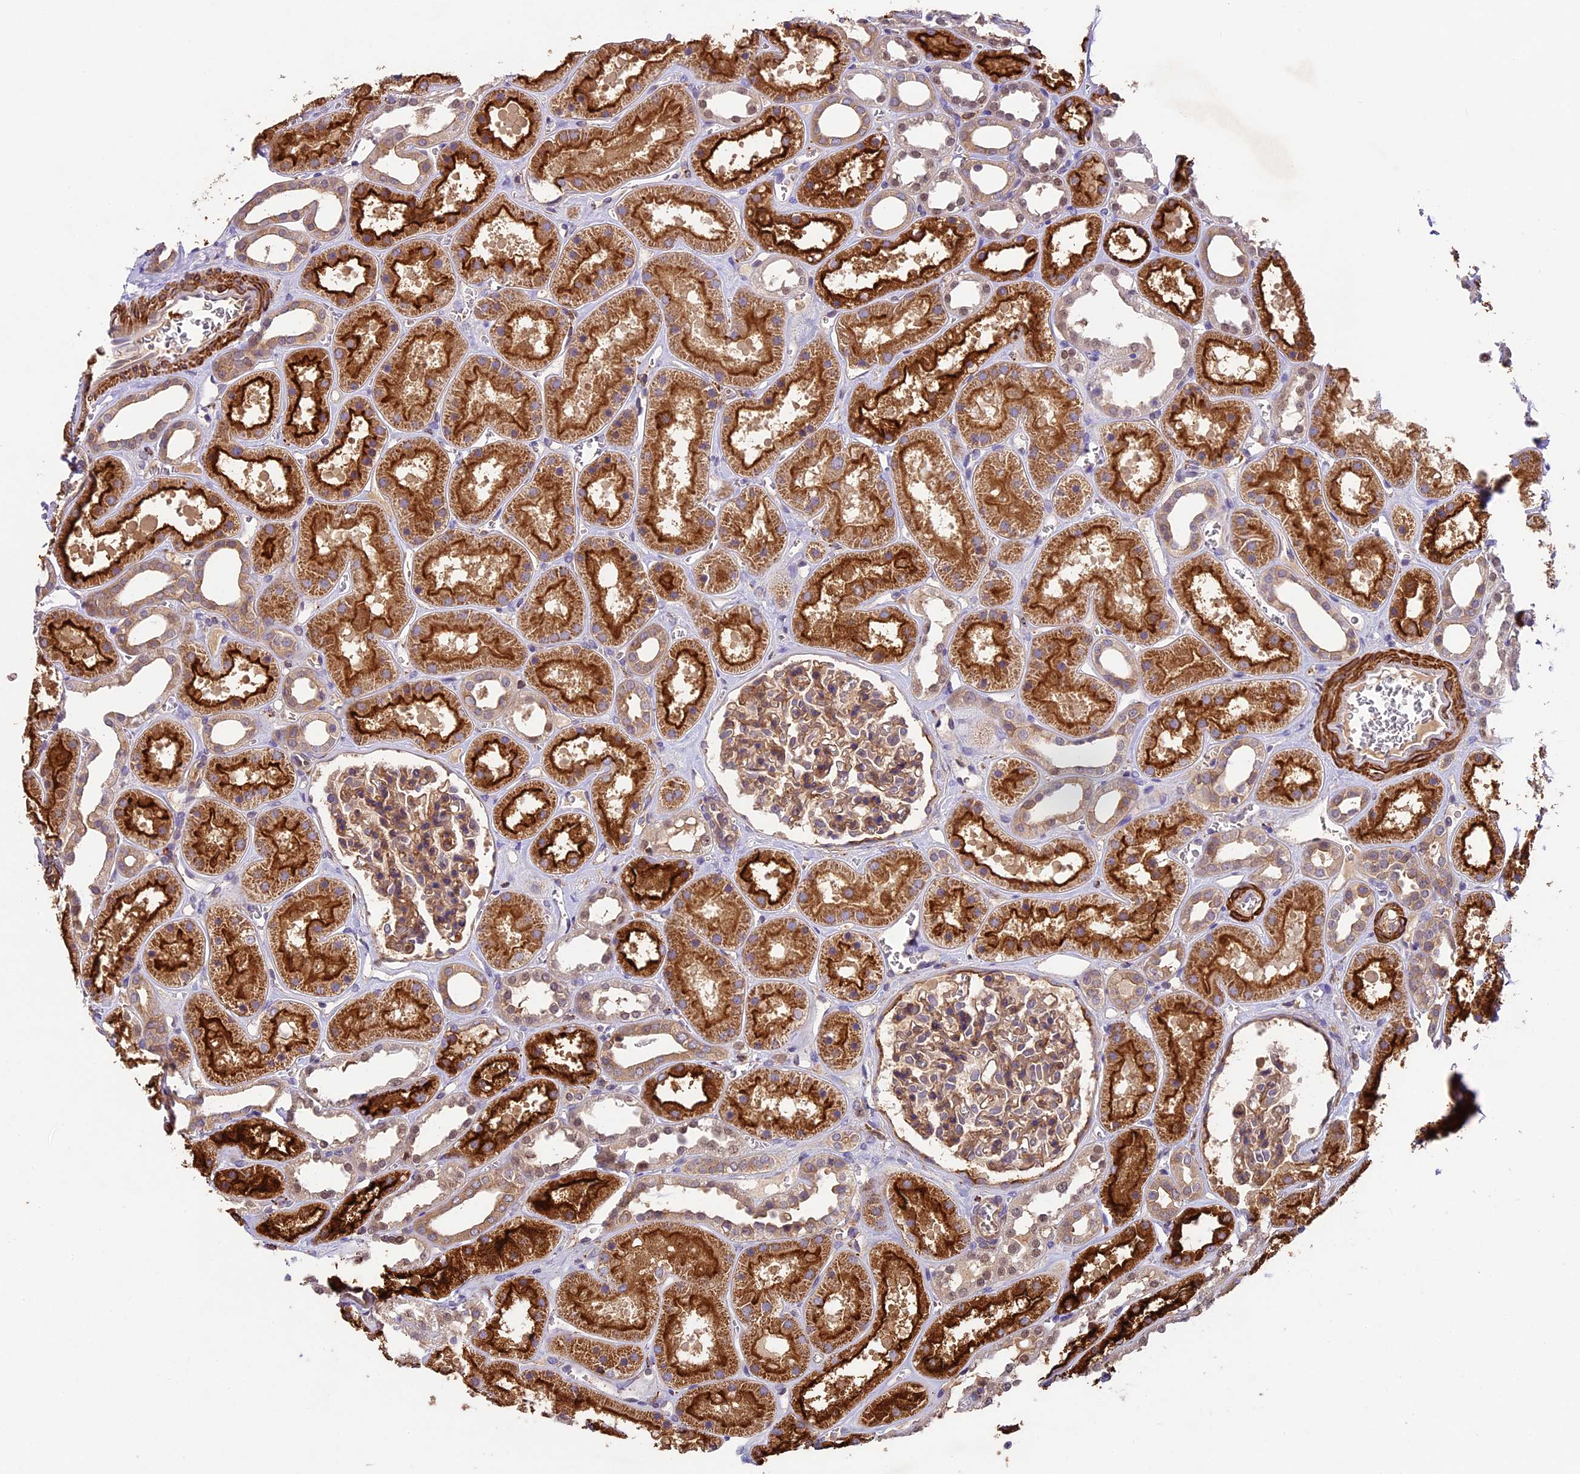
{"staining": {"intensity": "moderate", "quantity": ">75%", "location": "cytoplasmic/membranous"}, "tissue": "kidney", "cell_type": "Cells in glomeruli", "image_type": "normal", "snomed": [{"axis": "morphology", "description": "Normal tissue, NOS"}, {"axis": "topography", "description": "Kidney"}], "caption": "Immunohistochemistry (IHC) micrograph of unremarkable kidney: kidney stained using immunohistochemistry reveals medium levels of moderate protein expression localized specifically in the cytoplasmic/membranous of cells in glomeruli, appearing as a cytoplasmic/membranous brown color.", "gene": "TBC1D1", "patient": {"sex": "female", "age": 41}}